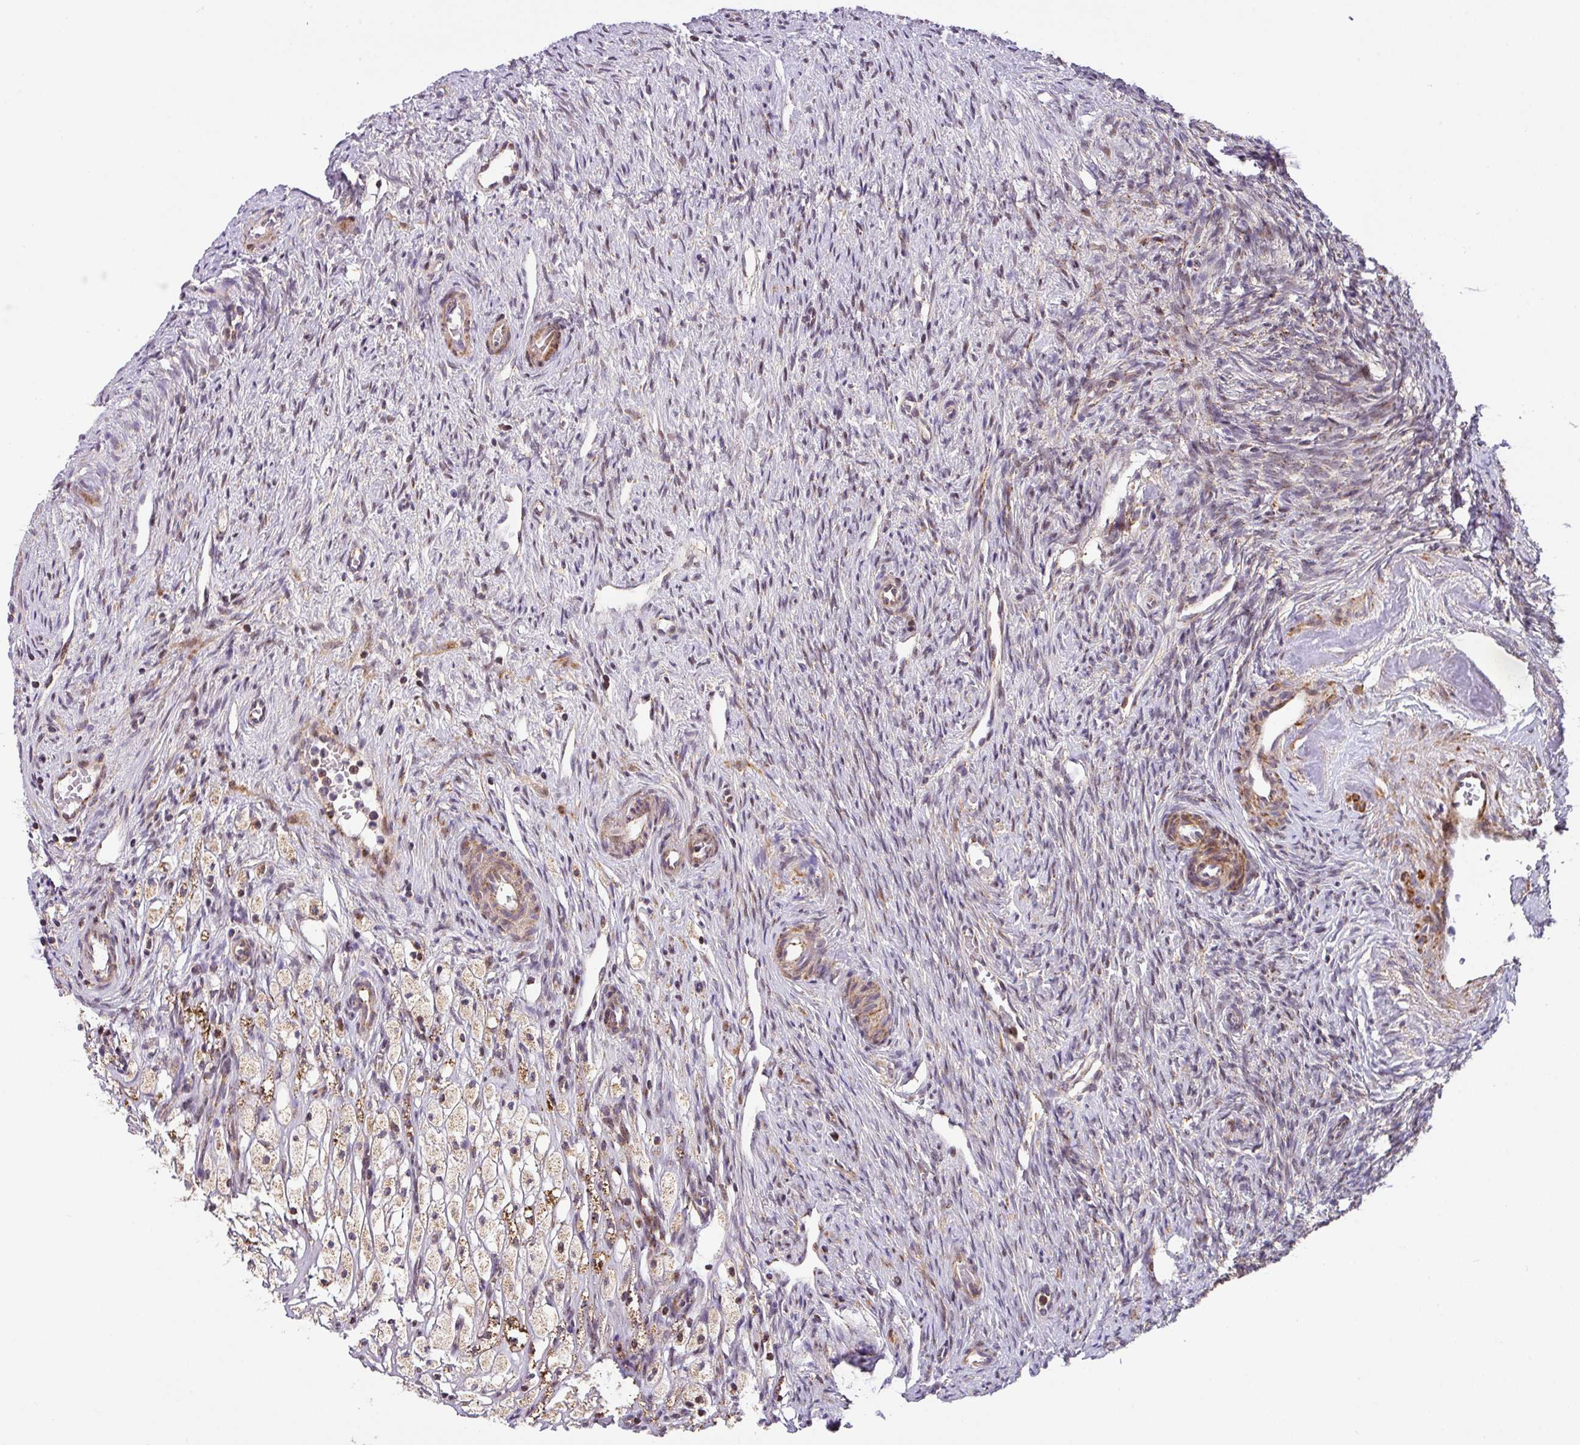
{"staining": {"intensity": "moderate", "quantity": ">75%", "location": "cytoplasmic/membranous"}, "tissue": "ovary", "cell_type": "Follicle cells", "image_type": "normal", "snomed": [{"axis": "morphology", "description": "Normal tissue, NOS"}, {"axis": "topography", "description": "Ovary"}], "caption": "About >75% of follicle cells in normal ovary show moderate cytoplasmic/membranous protein expression as visualized by brown immunohistochemical staining.", "gene": "ENSG00000269547", "patient": {"sex": "female", "age": 51}}